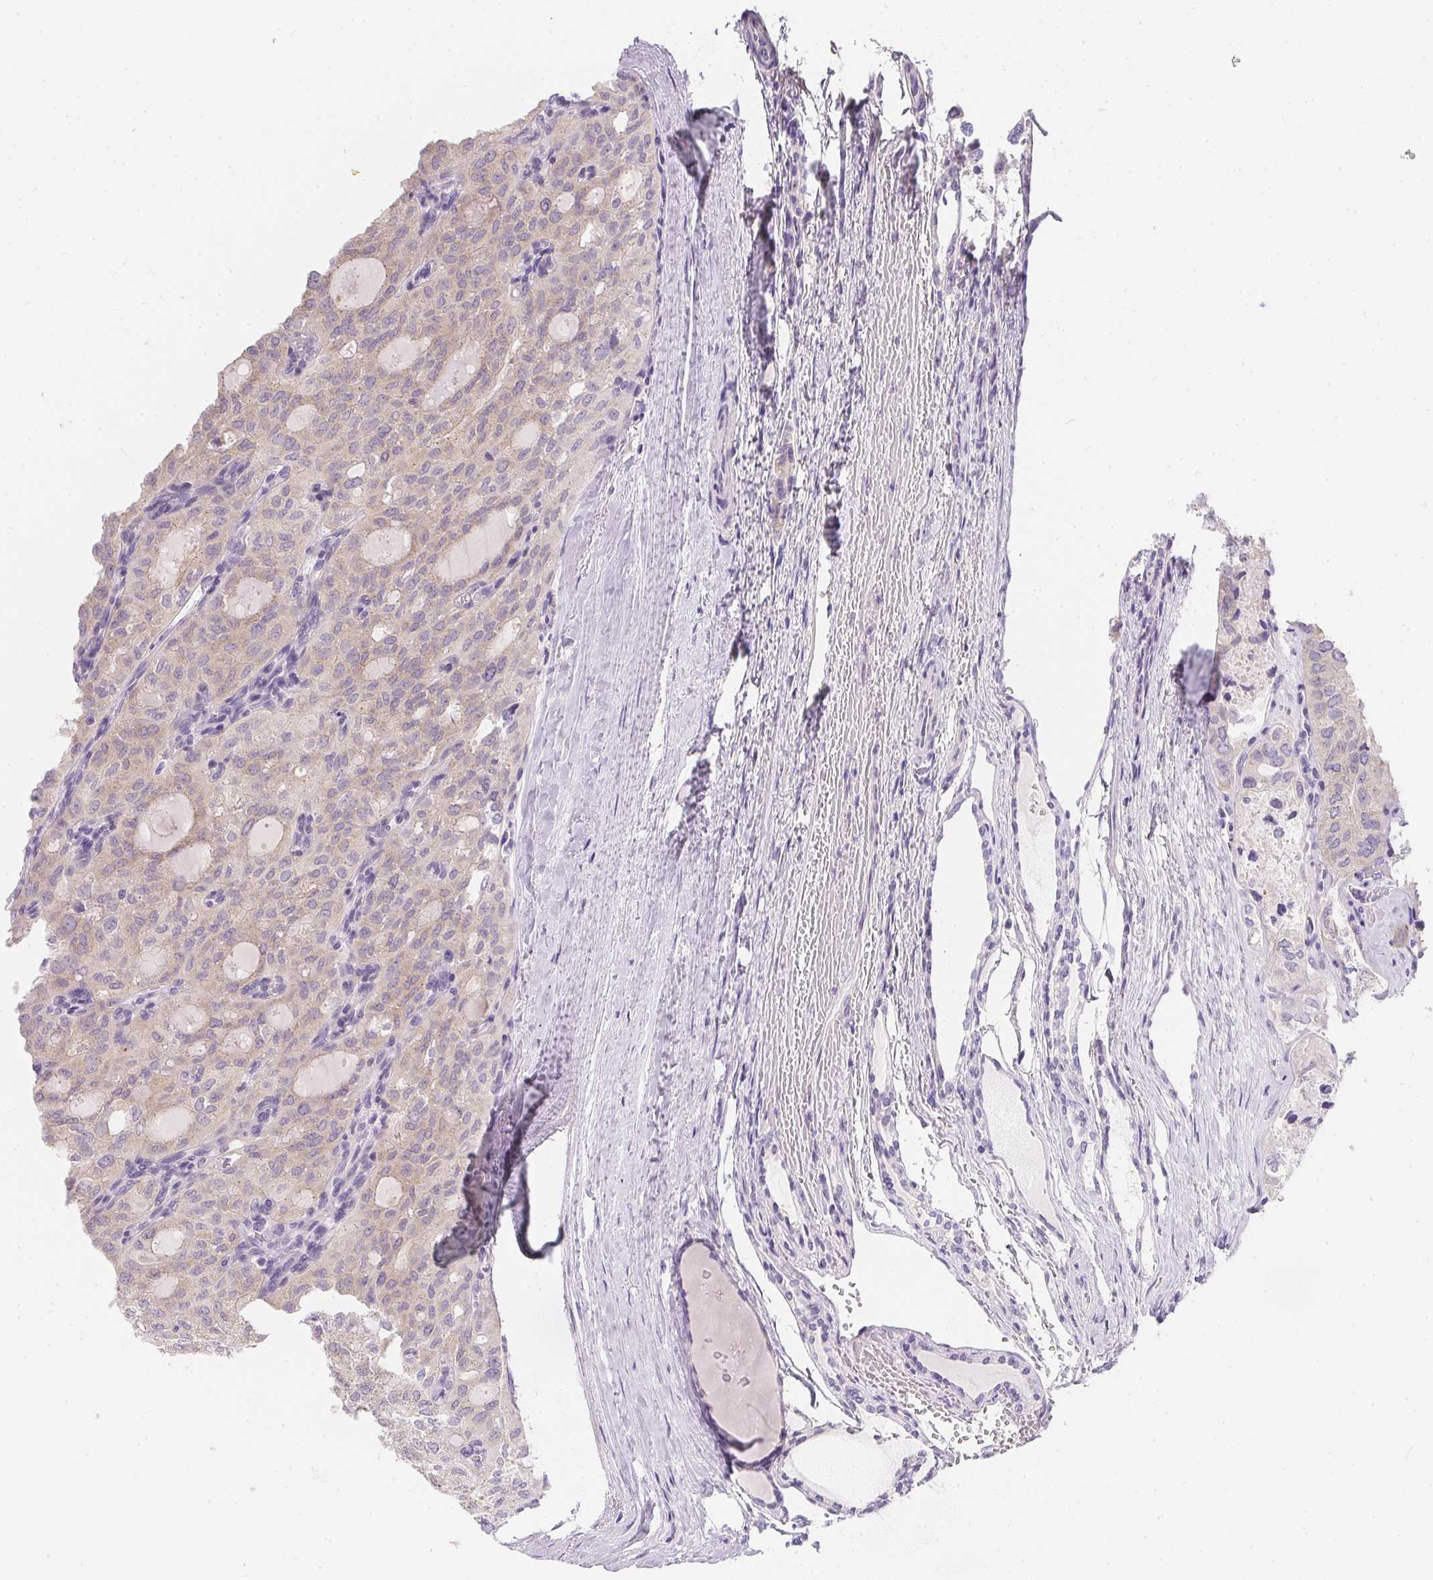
{"staining": {"intensity": "weak", "quantity": "<25%", "location": "cytoplasmic/membranous"}, "tissue": "thyroid cancer", "cell_type": "Tumor cells", "image_type": "cancer", "snomed": [{"axis": "morphology", "description": "Follicular adenoma carcinoma, NOS"}, {"axis": "topography", "description": "Thyroid gland"}], "caption": "This is an immunohistochemistry image of human follicular adenoma carcinoma (thyroid). There is no expression in tumor cells.", "gene": "MAP1A", "patient": {"sex": "male", "age": 75}}